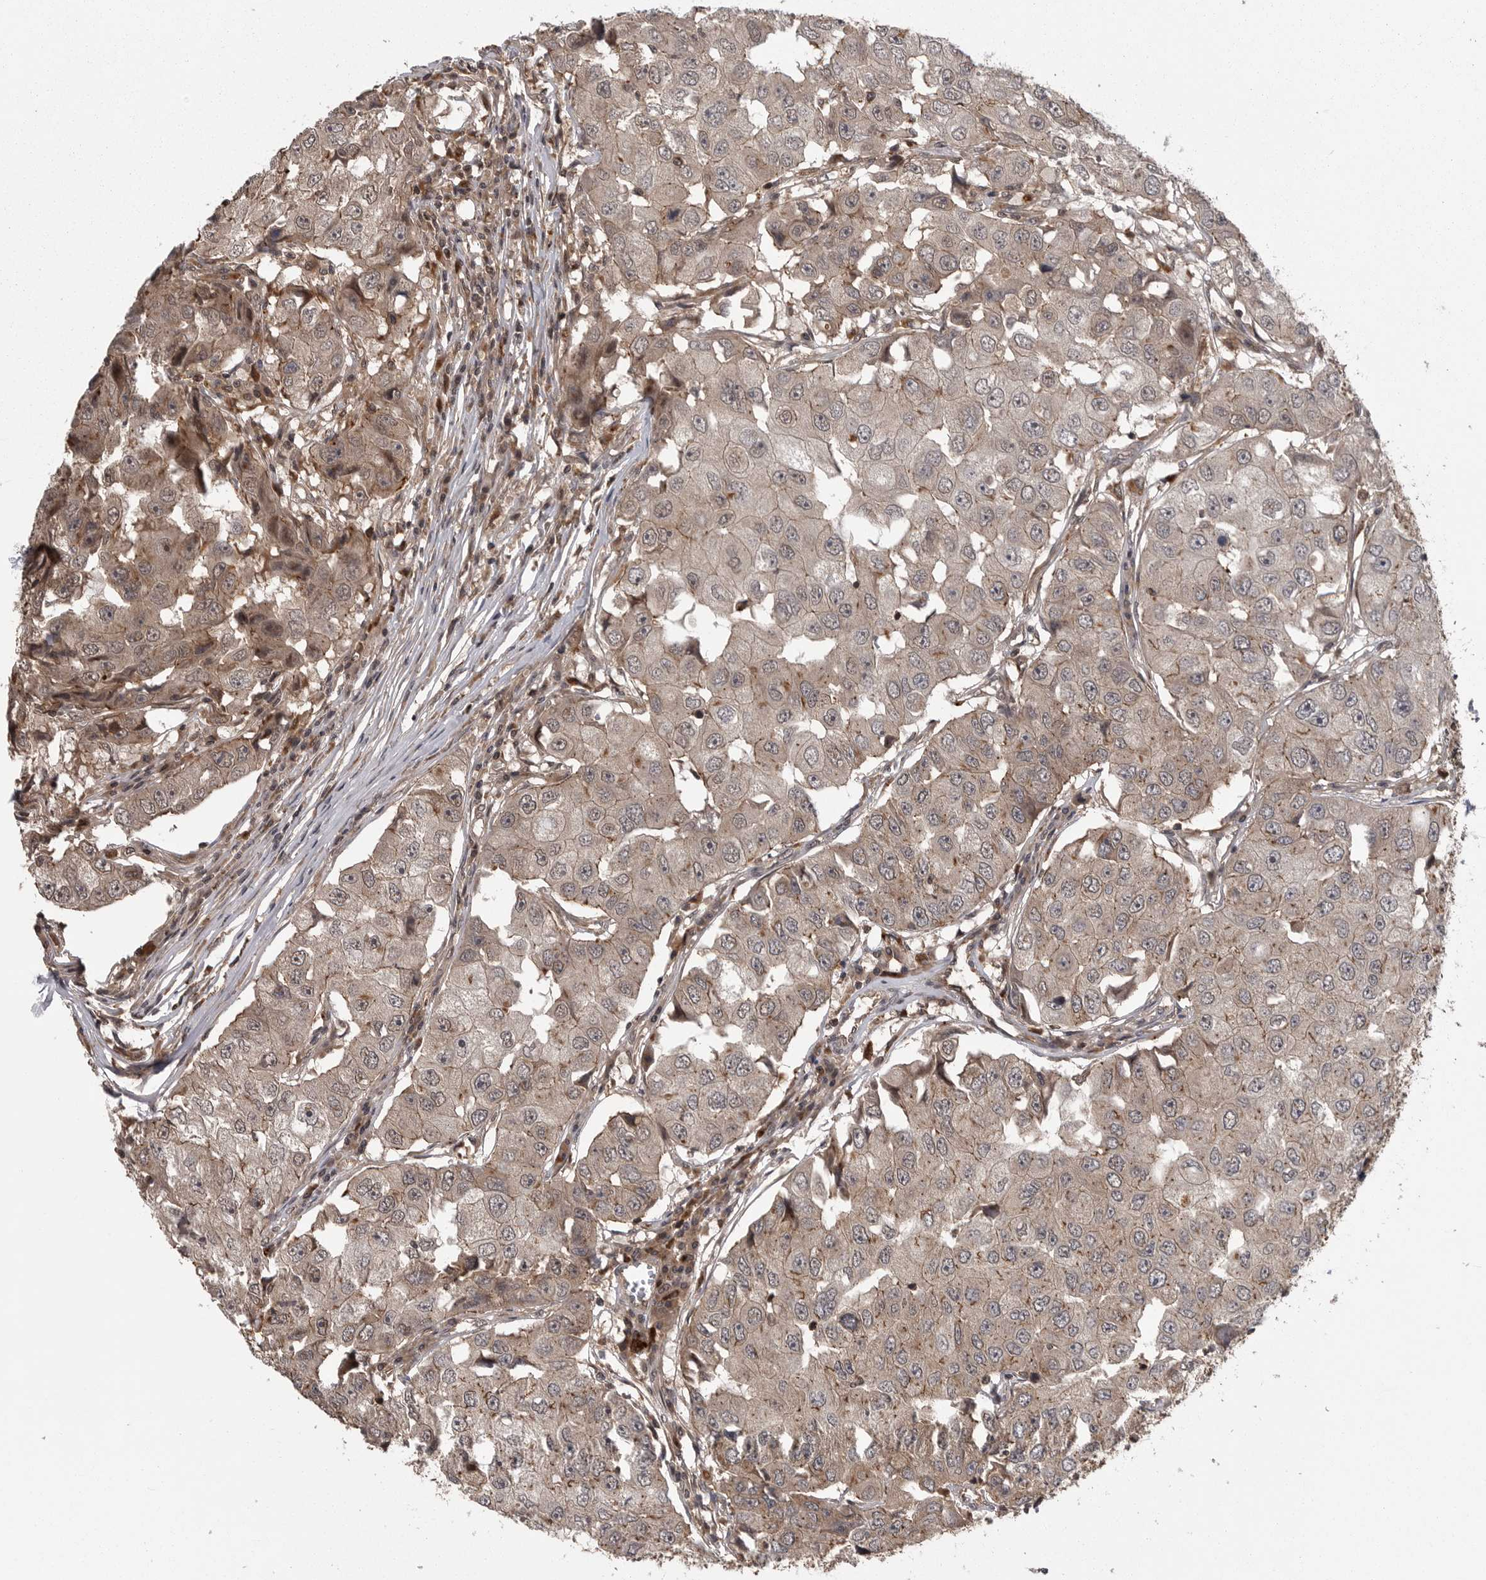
{"staining": {"intensity": "weak", "quantity": "25%-75%", "location": "cytoplasmic/membranous"}, "tissue": "breast cancer", "cell_type": "Tumor cells", "image_type": "cancer", "snomed": [{"axis": "morphology", "description": "Duct carcinoma"}, {"axis": "topography", "description": "Breast"}], "caption": "Immunohistochemistry (IHC) image of neoplastic tissue: human infiltrating ductal carcinoma (breast) stained using immunohistochemistry (IHC) reveals low levels of weak protein expression localized specifically in the cytoplasmic/membranous of tumor cells, appearing as a cytoplasmic/membranous brown color.", "gene": "AOAH", "patient": {"sex": "female", "age": 27}}